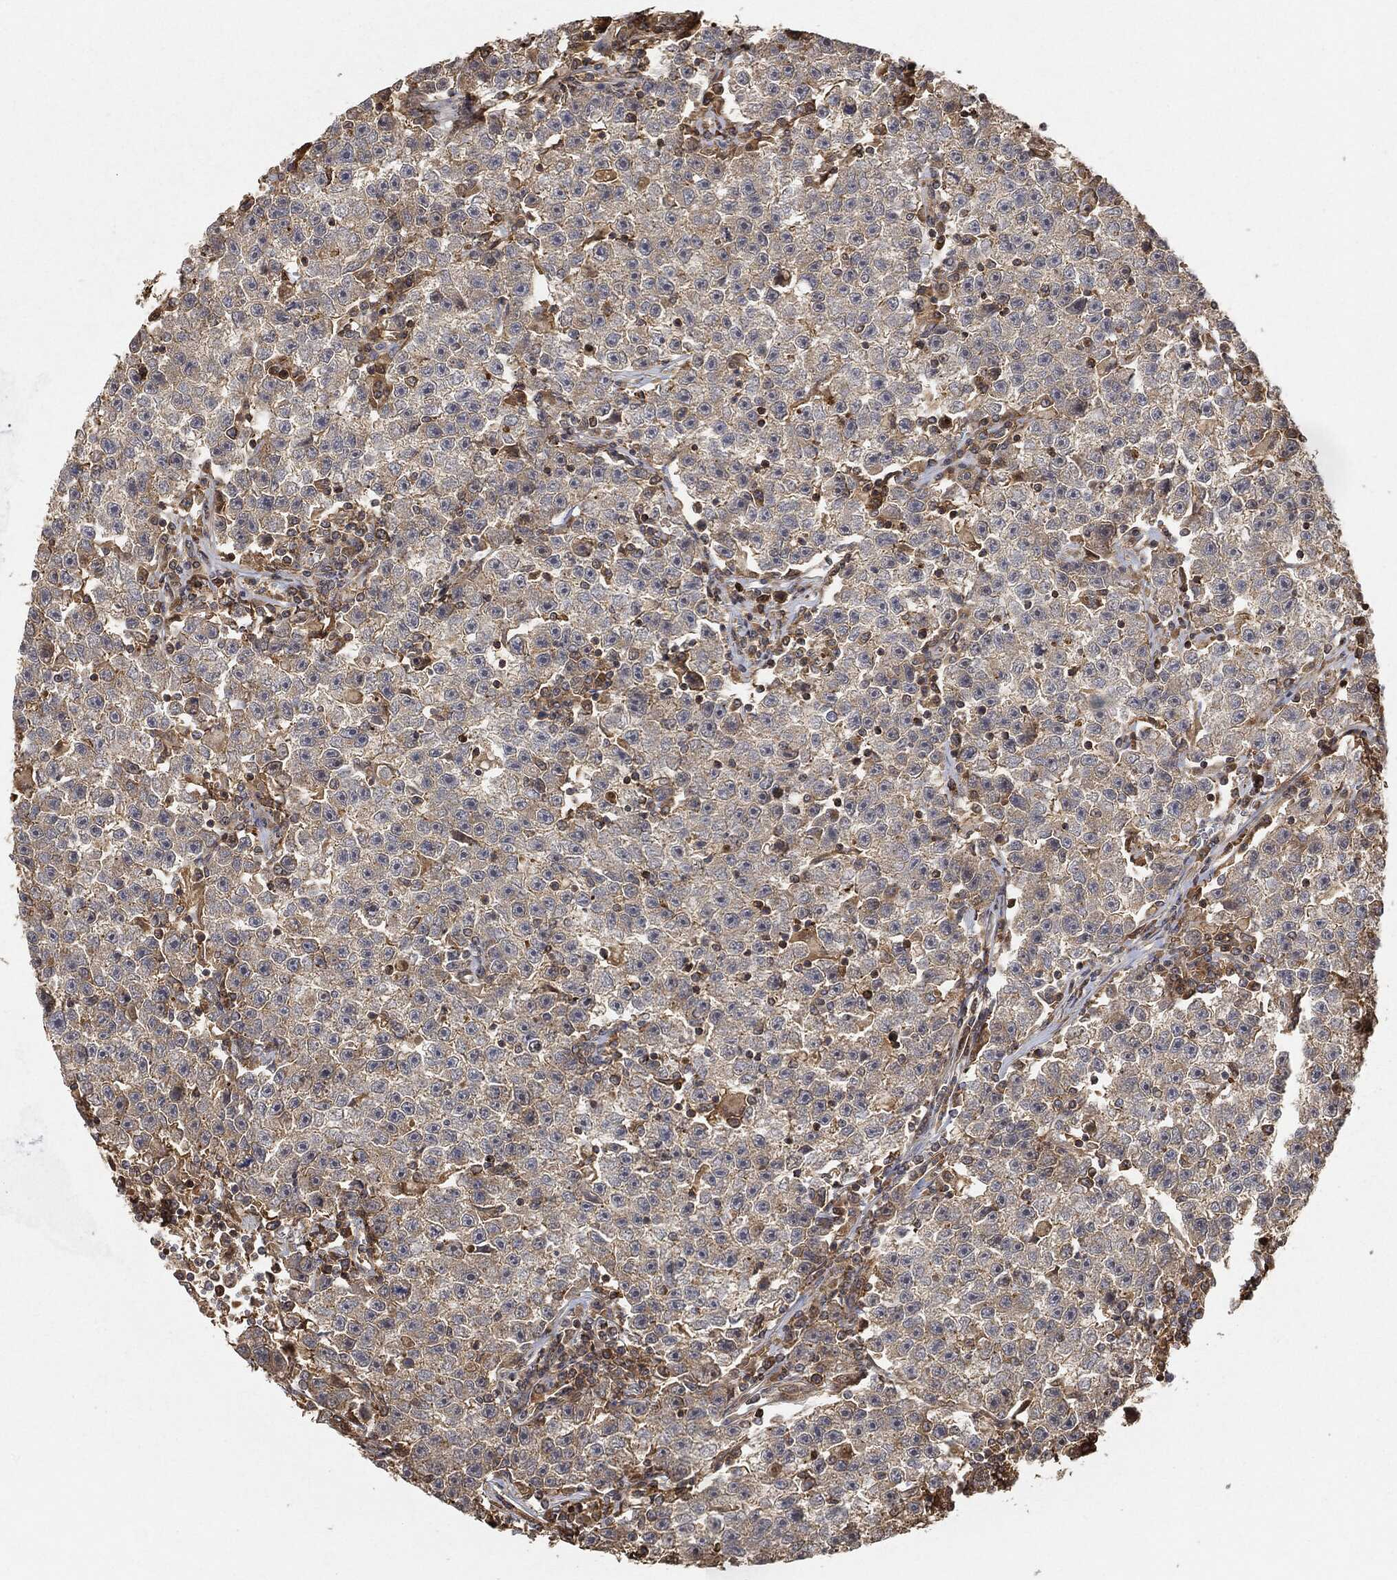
{"staining": {"intensity": "moderate", "quantity": "25%-75%", "location": "cytoplasmic/membranous"}, "tissue": "testis cancer", "cell_type": "Tumor cells", "image_type": "cancer", "snomed": [{"axis": "morphology", "description": "Seminoma, NOS"}, {"axis": "topography", "description": "Testis"}], "caption": "Moderate cytoplasmic/membranous staining for a protein is present in approximately 25%-75% of tumor cells of testis seminoma using immunohistochemistry.", "gene": "TPT1", "patient": {"sex": "male", "age": 22}}